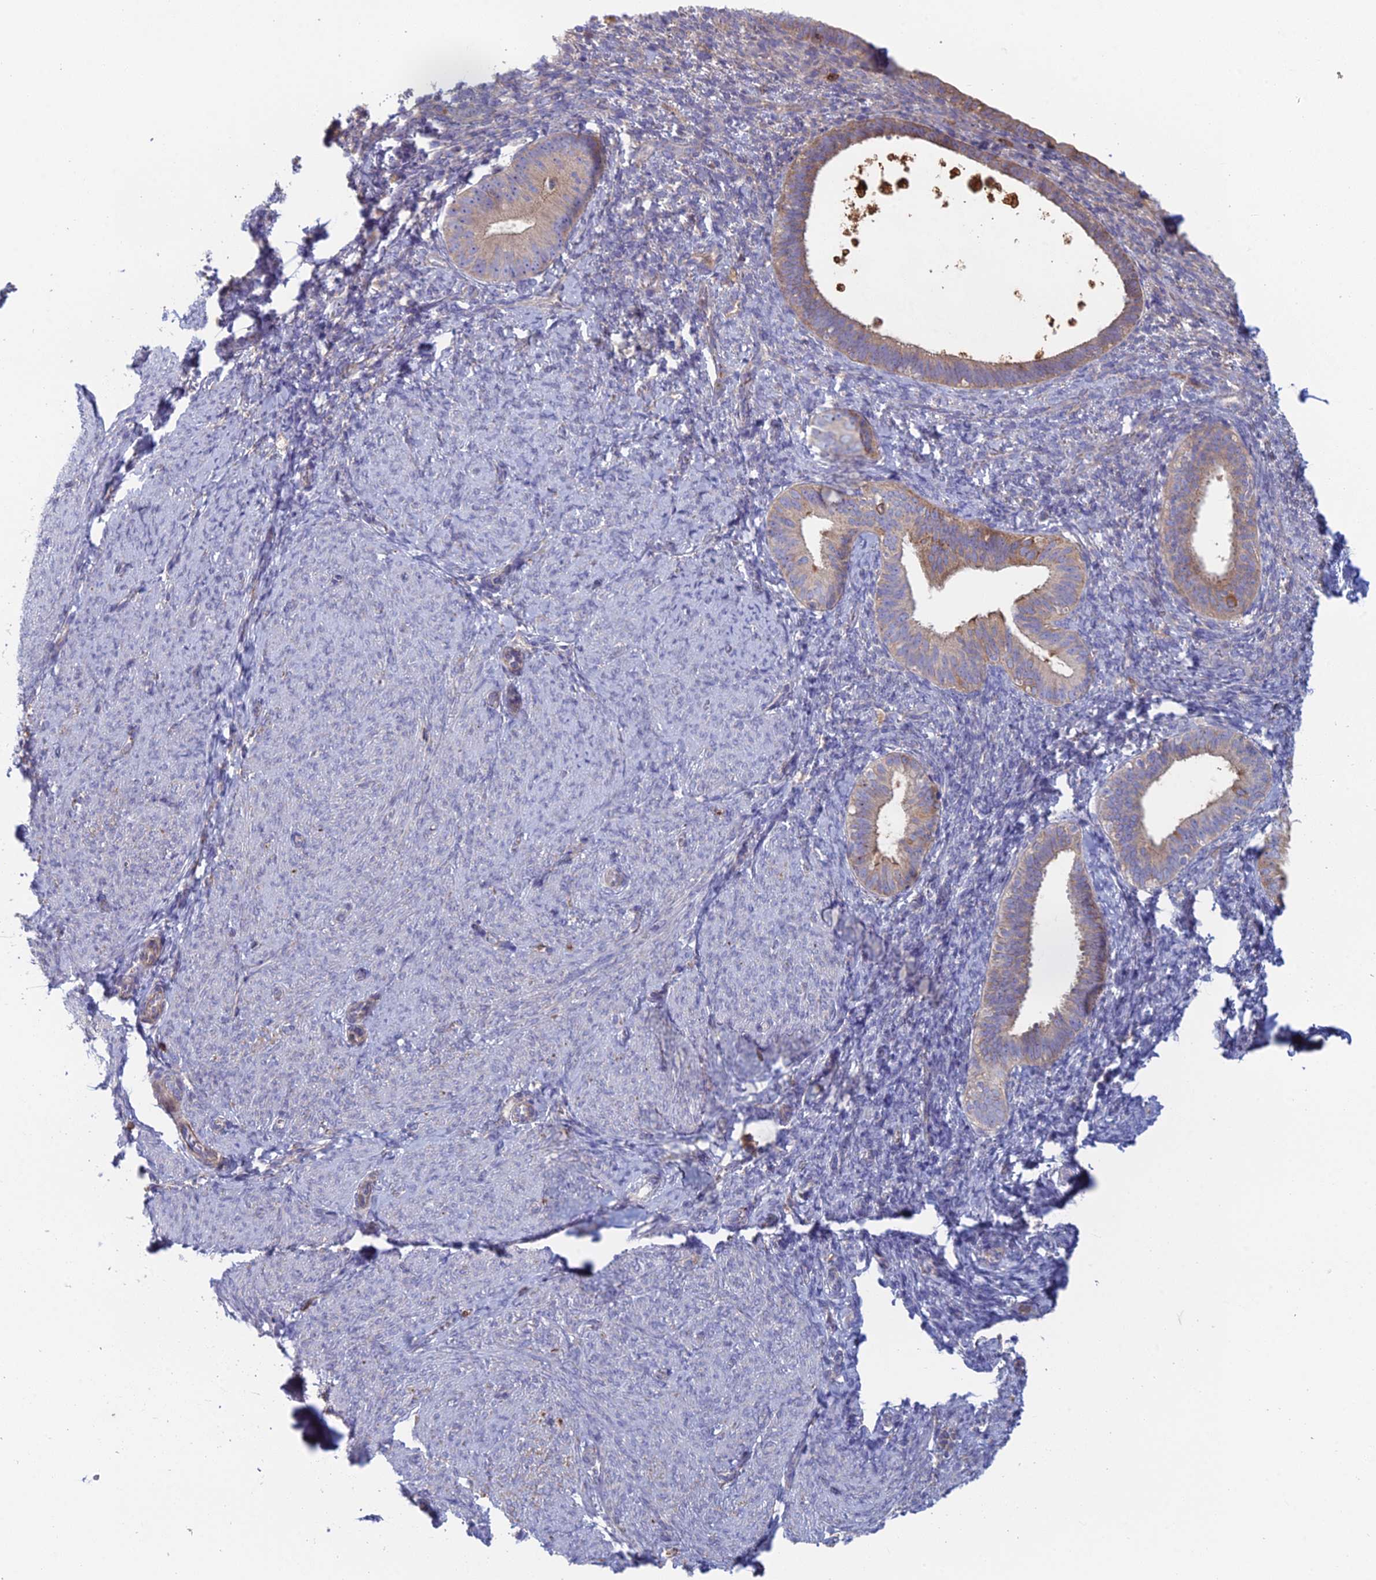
{"staining": {"intensity": "negative", "quantity": "none", "location": "none"}, "tissue": "endometrium", "cell_type": "Cells in endometrial stroma", "image_type": "normal", "snomed": [{"axis": "morphology", "description": "Normal tissue, NOS"}, {"axis": "topography", "description": "Endometrium"}], "caption": "An immunohistochemistry micrograph of unremarkable endometrium is shown. There is no staining in cells in endometrial stroma of endometrium.", "gene": "IFTAP", "patient": {"sex": "female", "age": 65}}